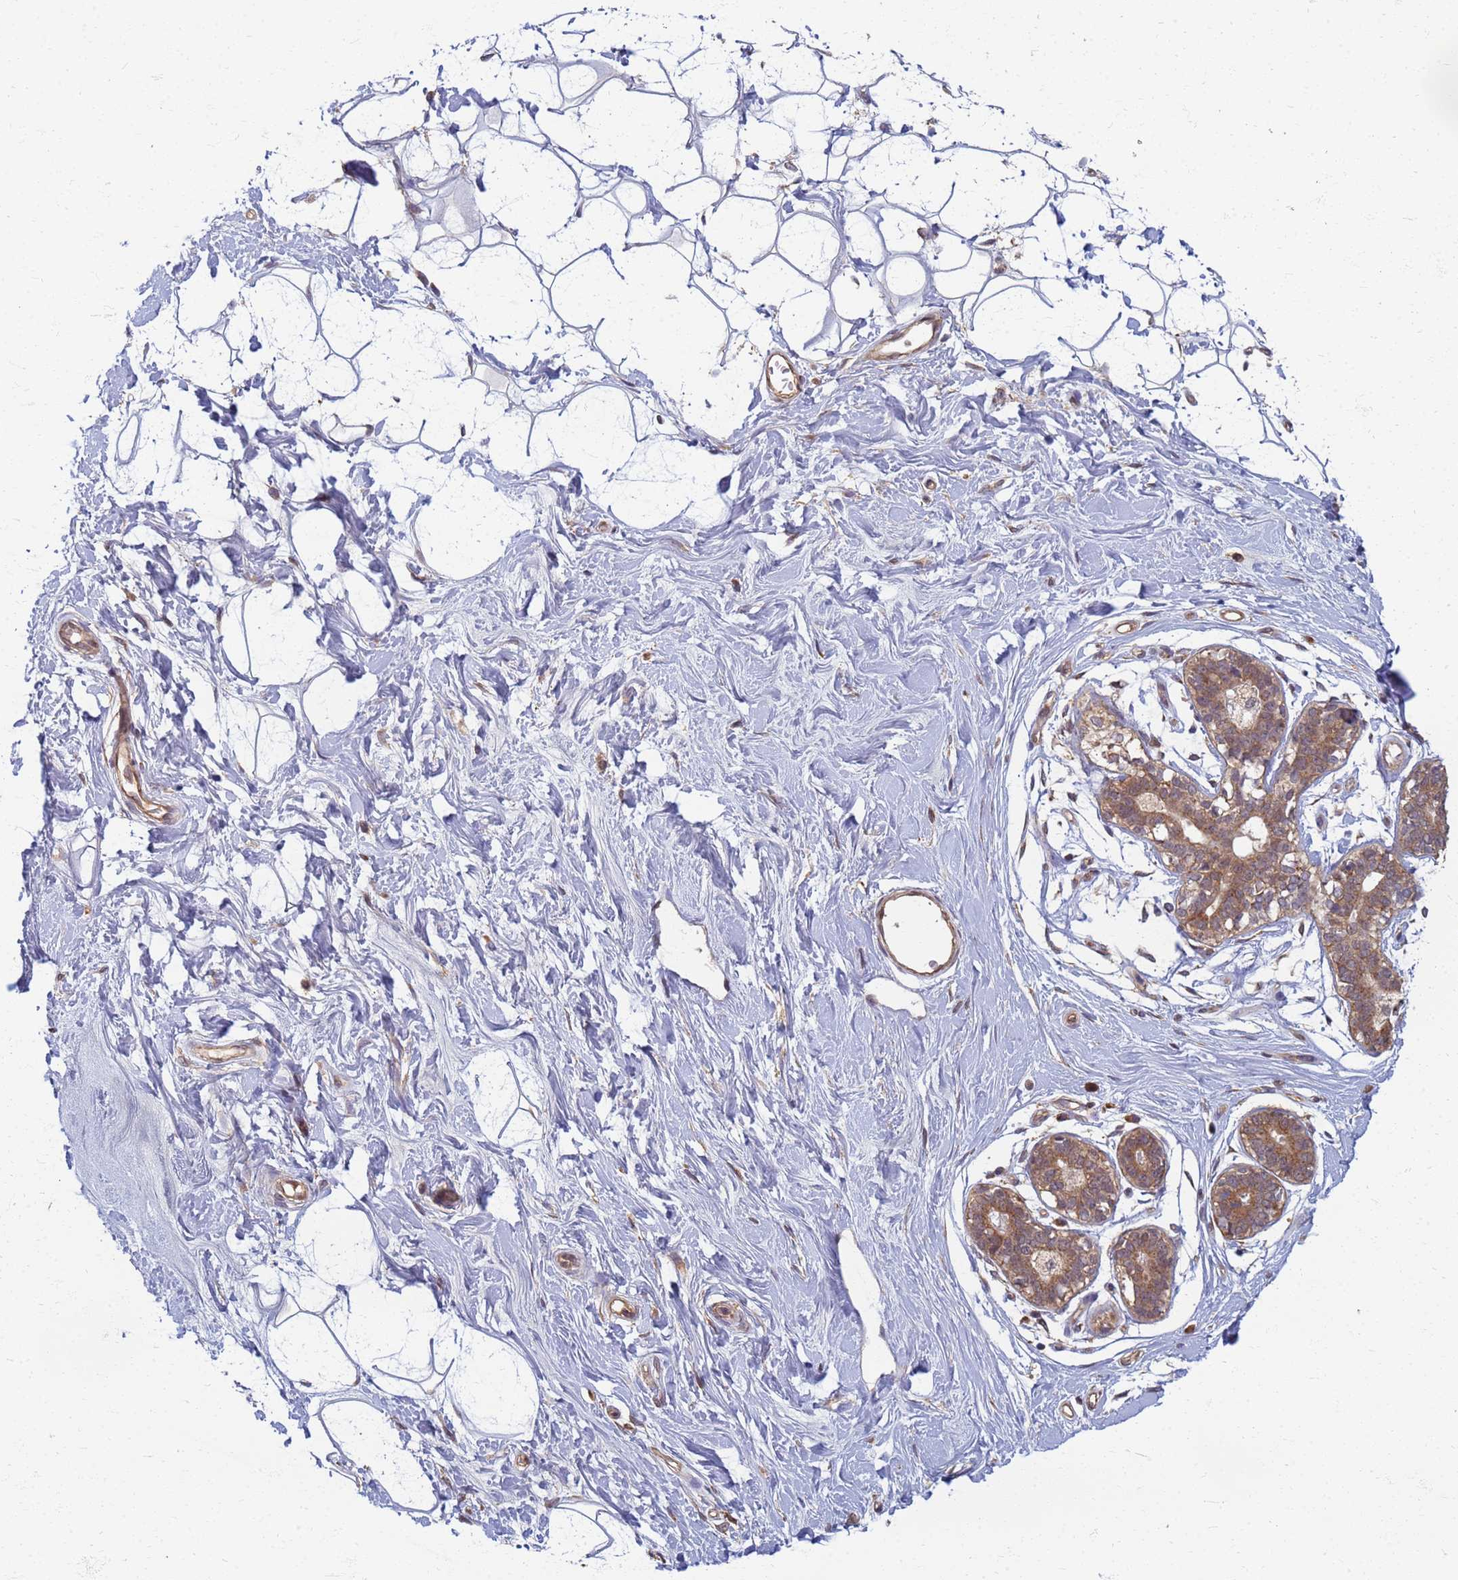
{"staining": {"intensity": "negative", "quantity": "none", "location": "none"}, "tissue": "adipose tissue", "cell_type": "Adipocytes", "image_type": "normal", "snomed": [{"axis": "morphology", "description": "Normal tissue, NOS"}, {"axis": "topography", "description": "Breast"}], "caption": "This is a histopathology image of IHC staining of benign adipose tissue, which shows no expression in adipocytes.", "gene": "ITGB4", "patient": {"sex": "female", "age": 26}}